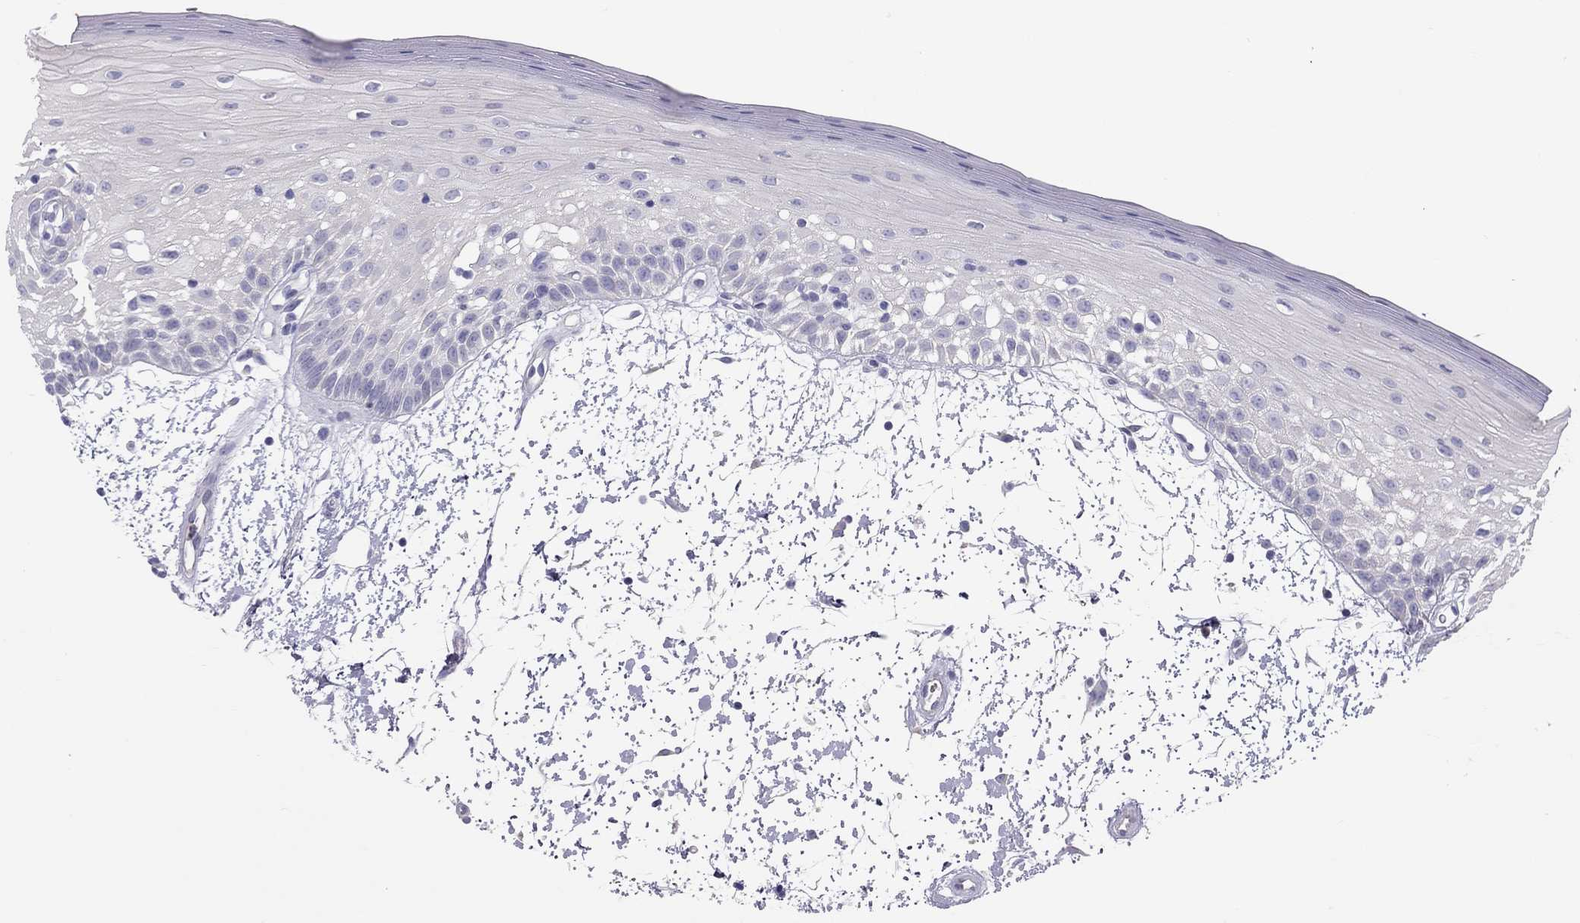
{"staining": {"intensity": "negative", "quantity": "none", "location": "none"}, "tissue": "oral mucosa", "cell_type": "Squamous epithelial cells", "image_type": "normal", "snomed": [{"axis": "morphology", "description": "Normal tissue, NOS"}, {"axis": "morphology", "description": "Squamous cell carcinoma, NOS"}, {"axis": "topography", "description": "Oral tissue"}, {"axis": "topography", "description": "Head-Neck"}], "caption": "Immunohistochemical staining of normal oral mucosa shows no significant expression in squamous epithelial cells. The staining is performed using DAB (3,3'-diaminobenzidine) brown chromogen with nuclei counter-stained in using hematoxylin.", "gene": "TDRD6", "patient": {"sex": "female", "age": 75}}